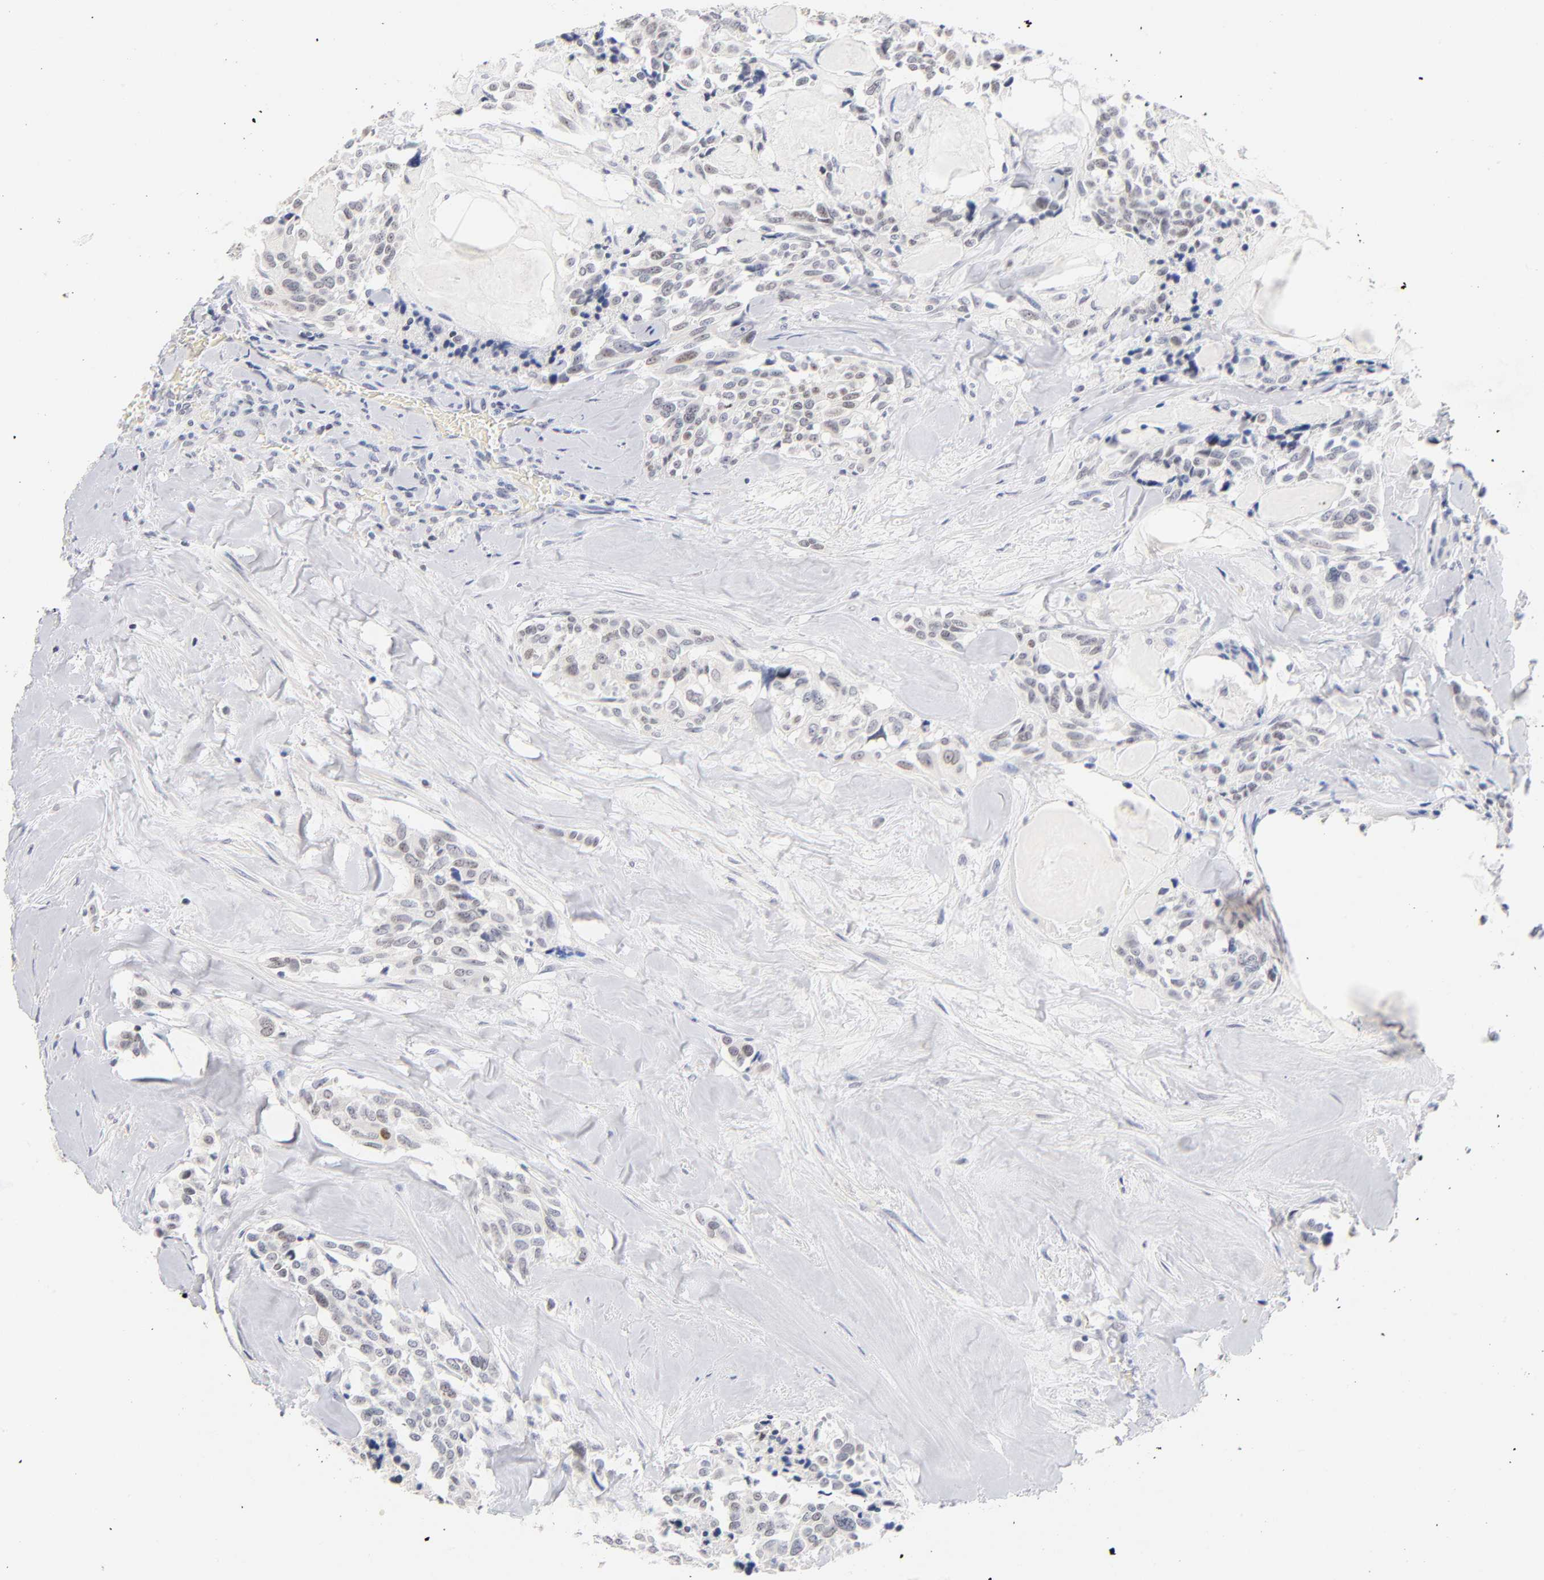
{"staining": {"intensity": "weak", "quantity": "25%-75%", "location": "nuclear"}, "tissue": "thyroid cancer", "cell_type": "Tumor cells", "image_type": "cancer", "snomed": [{"axis": "morphology", "description": "Carcinoma, NOS"}, {"axis": "morphology", "description": "Carcinoid, malignant, NOS"}, {"axis": "topography", "description": "Thyroid gland"}], "caption": "There is low levels of weak nuclear positivity in tumor cells of thyroid cancer (carcinoma), as demonstrated by immunohistochemical staining (brown color).", "gene": "ORC2", "patient": {"sex": "male", "age": 33}}